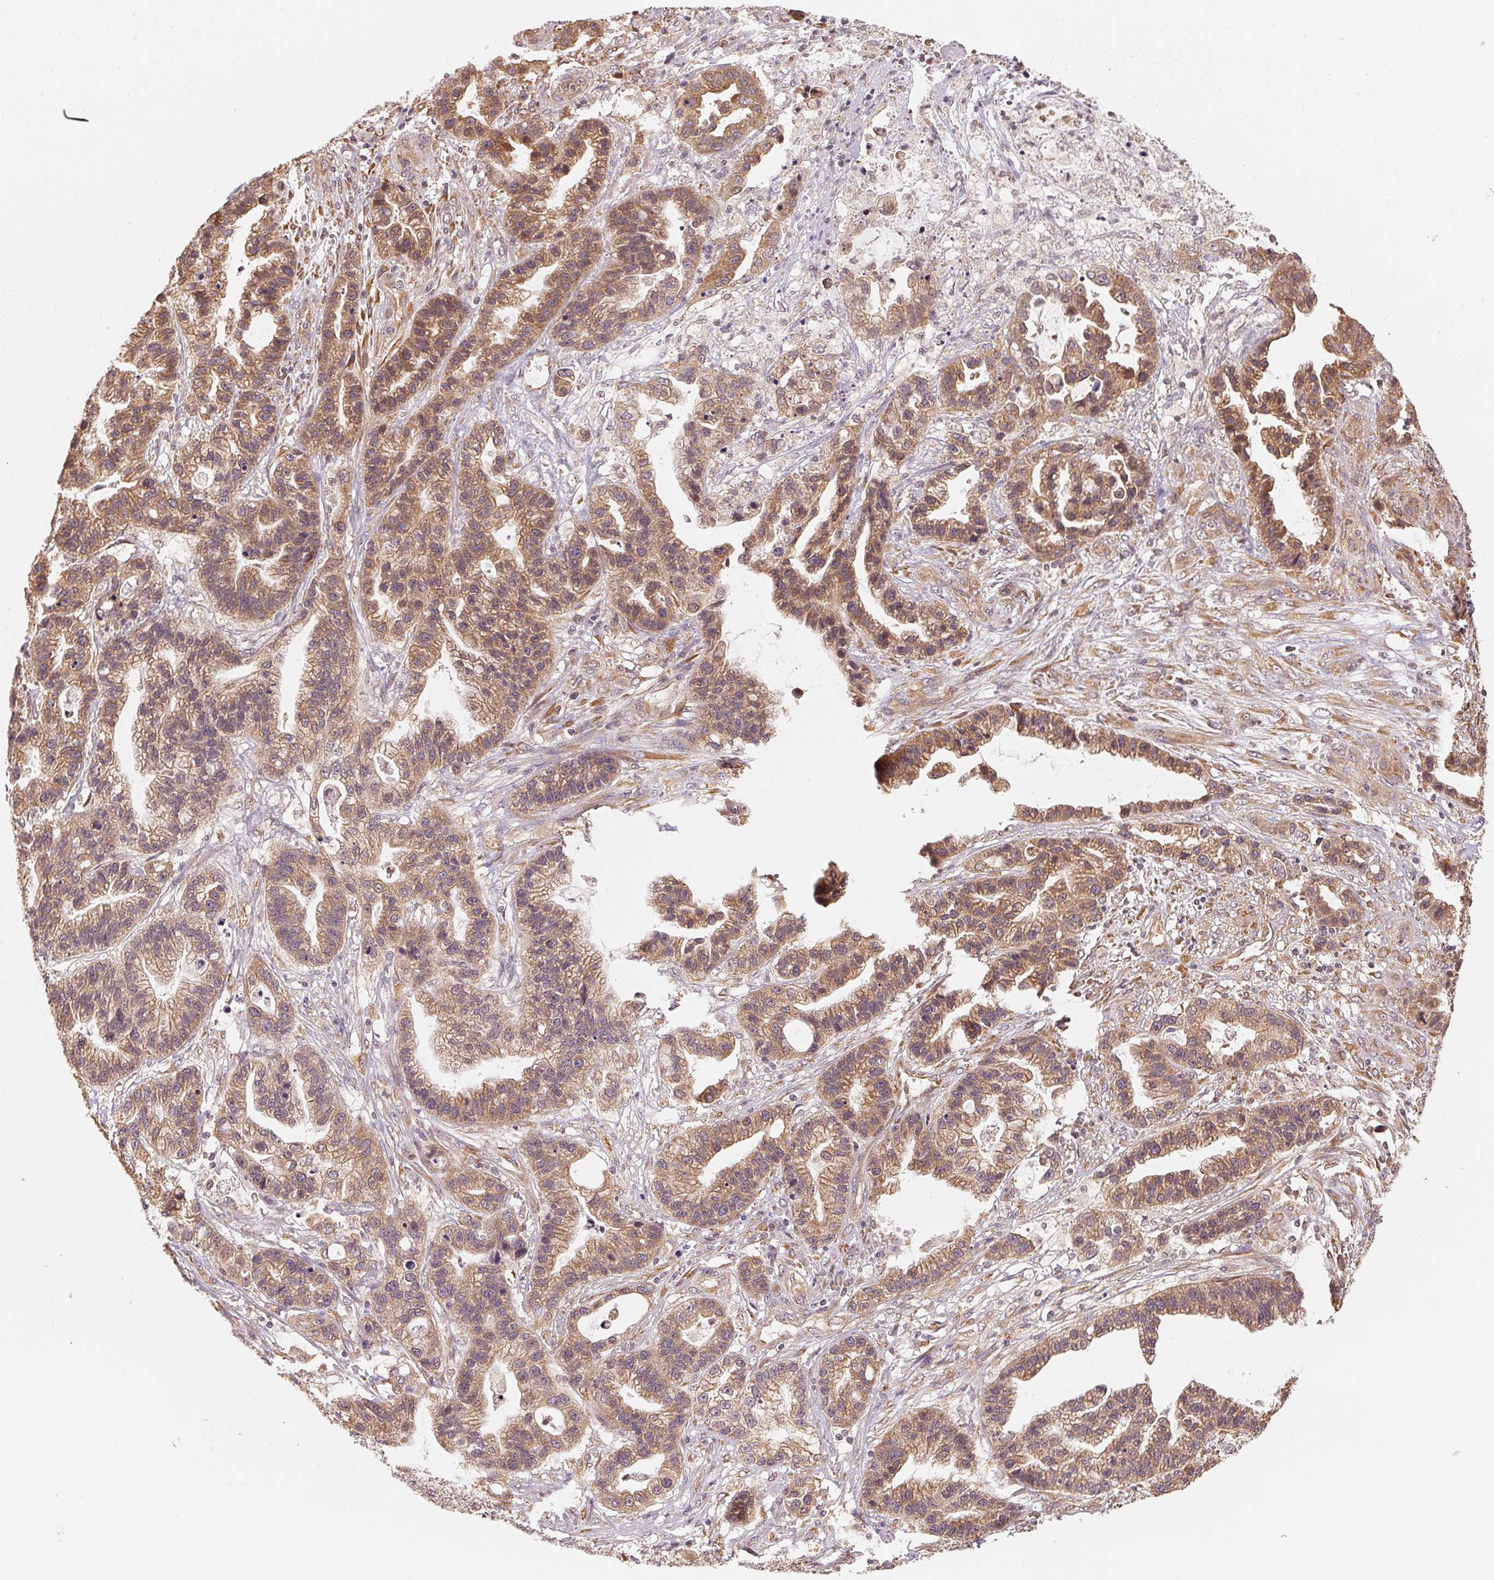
{"staining": {"intensity": "moderate", "quantity": ">75%", "location": "cytoplasmic/membranous"}, "tissue": "stomach cancer", "cell_type": "Tumor cells", "image_type": "cancer", "snomed": [{"axis": "morphology", "description": "Adenocarcinoma, NOS"}, {"axis": "topography", "description": "Stomach"}], "caption": "Stomach adenocarcinoma tissue reveals moderate cytoplasmic/membranous staining in approximately >75% of tumor cells", "gene": "STRN4", "patient": {"sex": "male", "age": 83}}